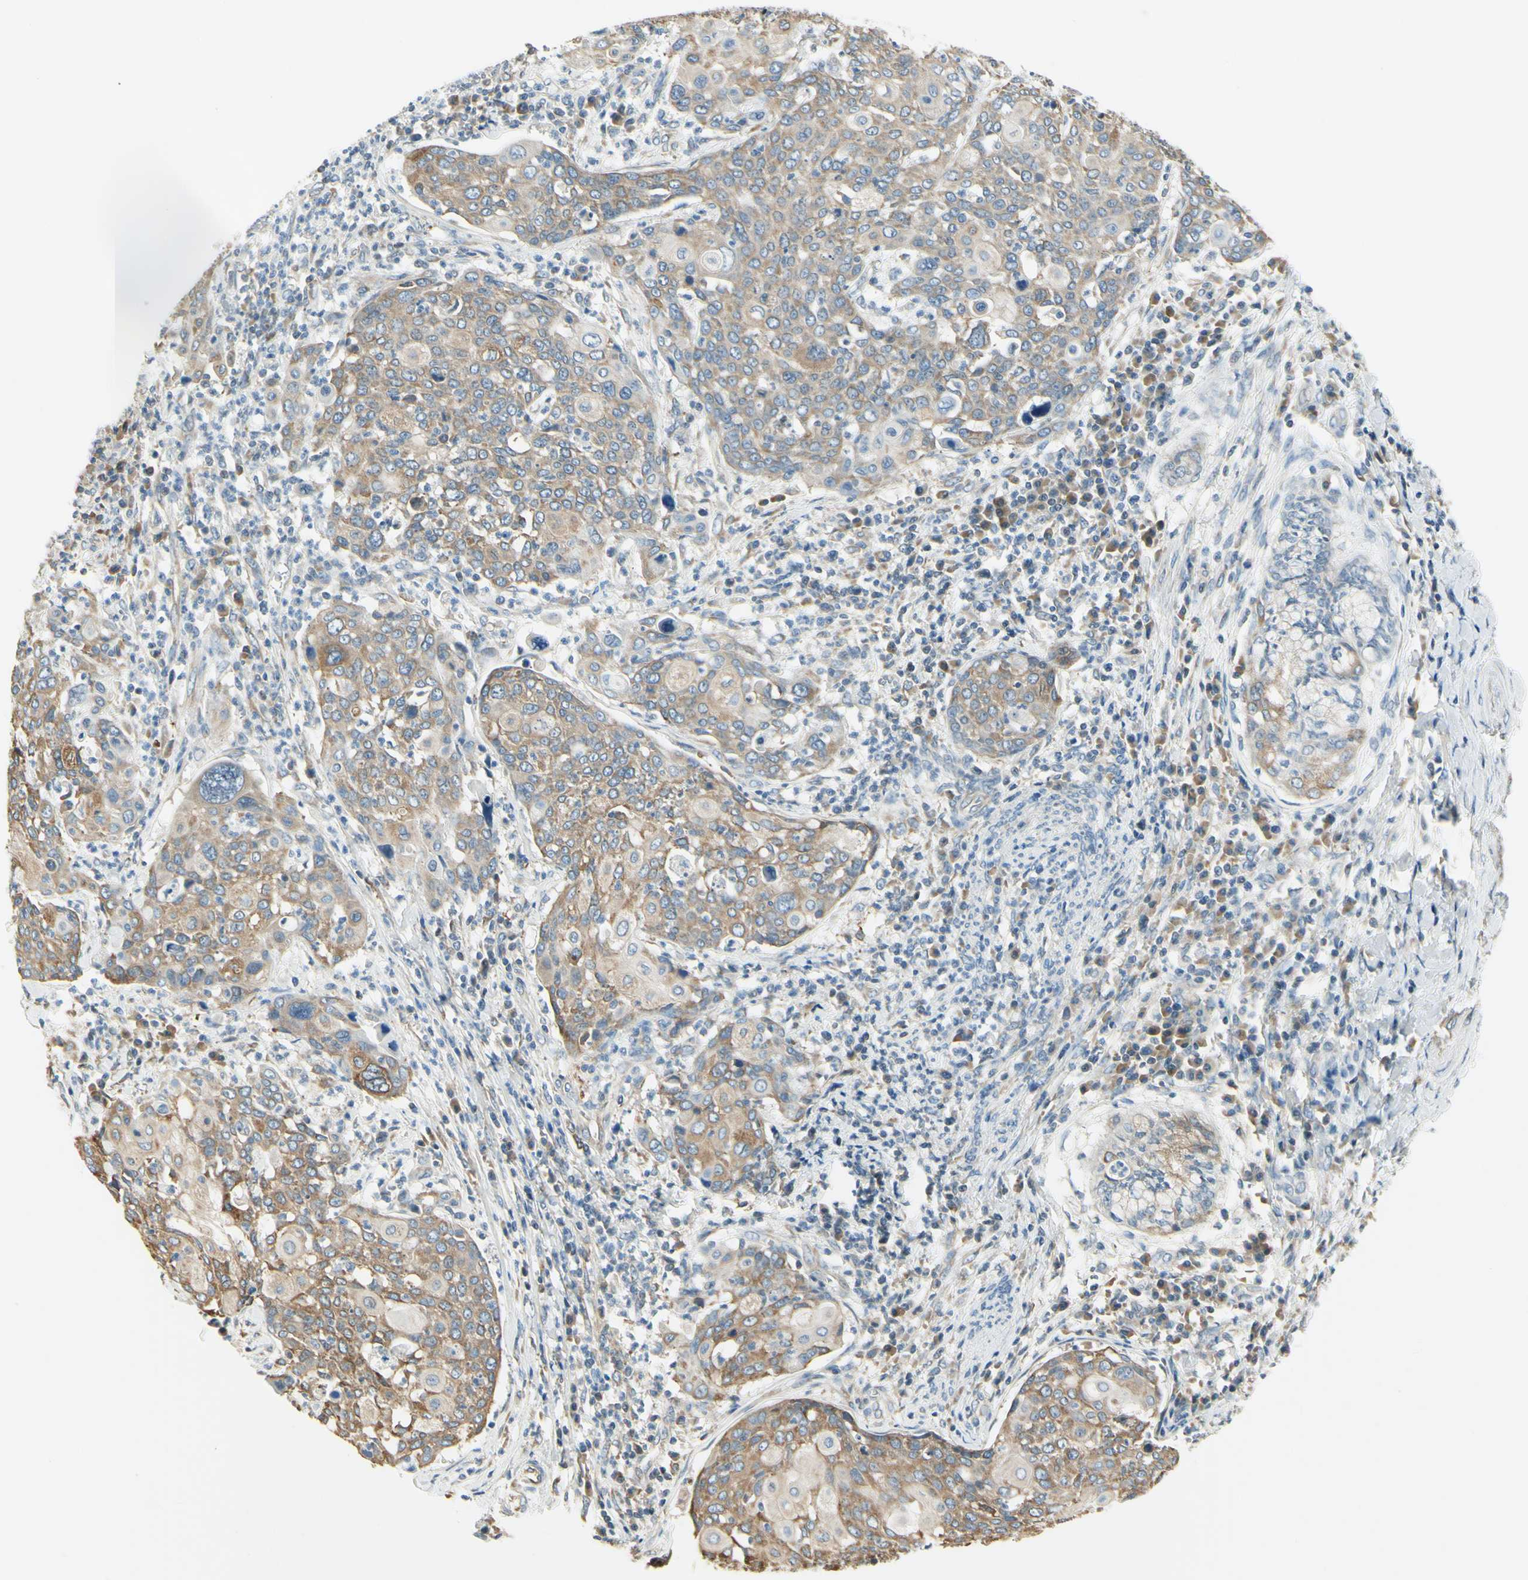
{"staining": {"intensity": "weak", "quantity": ">75%", "location": "cytoplasmic/membranous"}, "tissue": "cervical cancer", "cell_type": "Tumor cells", "image_type": "cancer", "snomed": [{"axis": "morphology", "description": "Squamous cell carcinoma, NOS"}, {"axis": "topography", "description": "Cervix"}], "caption": "A brown stain shows weak cytoplasmic/membranous positivity of a protein in human cervical squamous cell carcinoma tumor cells. (DAB IHC, brown staining for protein, blue staining for nuclei).", "gene": "IGDCC4", "patient": {"sex": "female", "age": 40}}